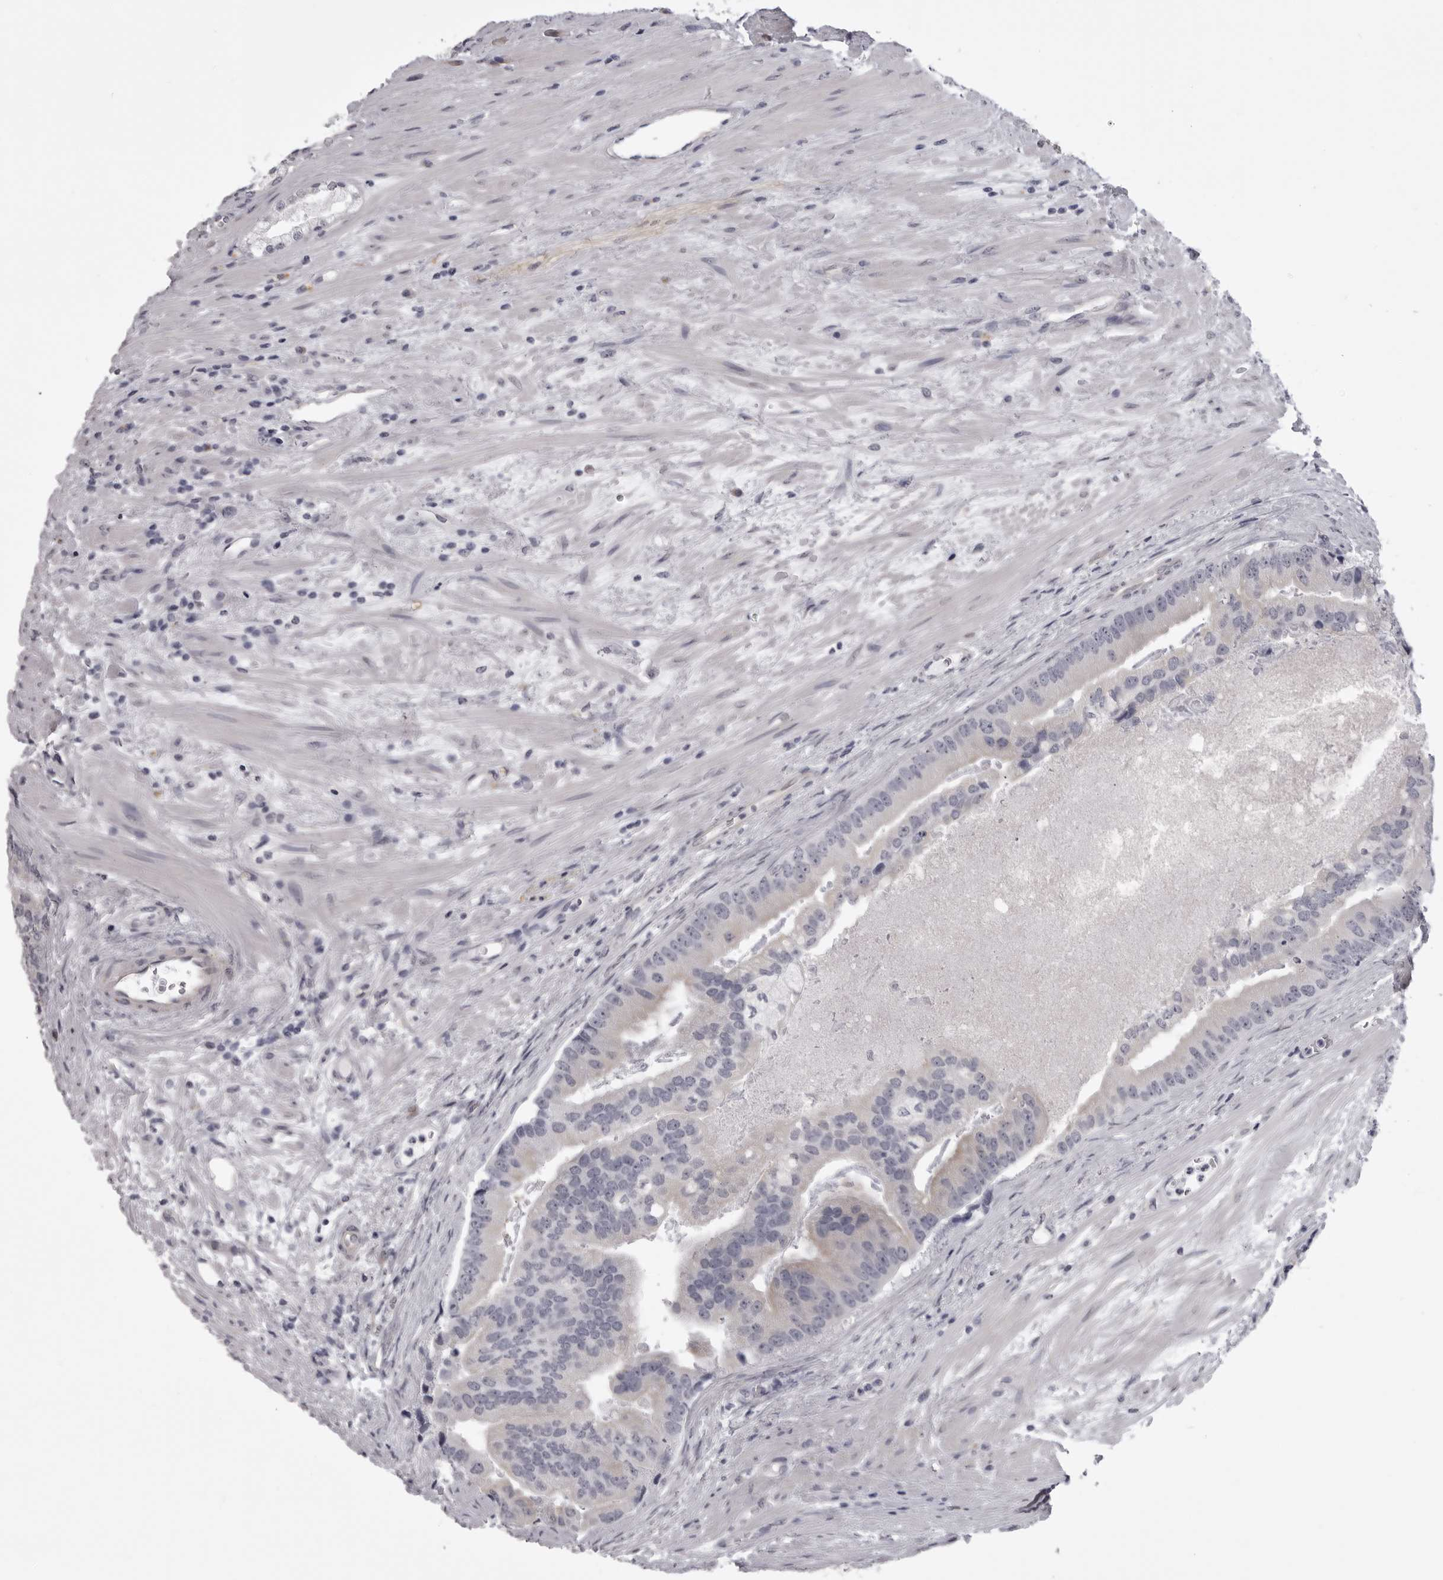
{"staining": {"intensity": "negative", "quantity": "none", "location": "none"}, "tissue": "prostate cancer", "cell_type": "Tumor cells", "image_type": "cancer", "snomed": [{"axis": "morphology", "description": "Adenocarcinoma, High grade"}, {"axis": "topography", "description": "Prostate"}], "caption": "Immunohistochemistry image of neoplastic tissue: human prostate cancer stained with DAB displays no significant protein expression in tumor cells. (Stains: DAB (3,3'-diaminobenzidine) IHC with hematoxylin counter stain, Microscopy: brightfield microscopy at high magnification).", "gene": "EPHA10", "patient": {"sex": "male", "age": 70}}